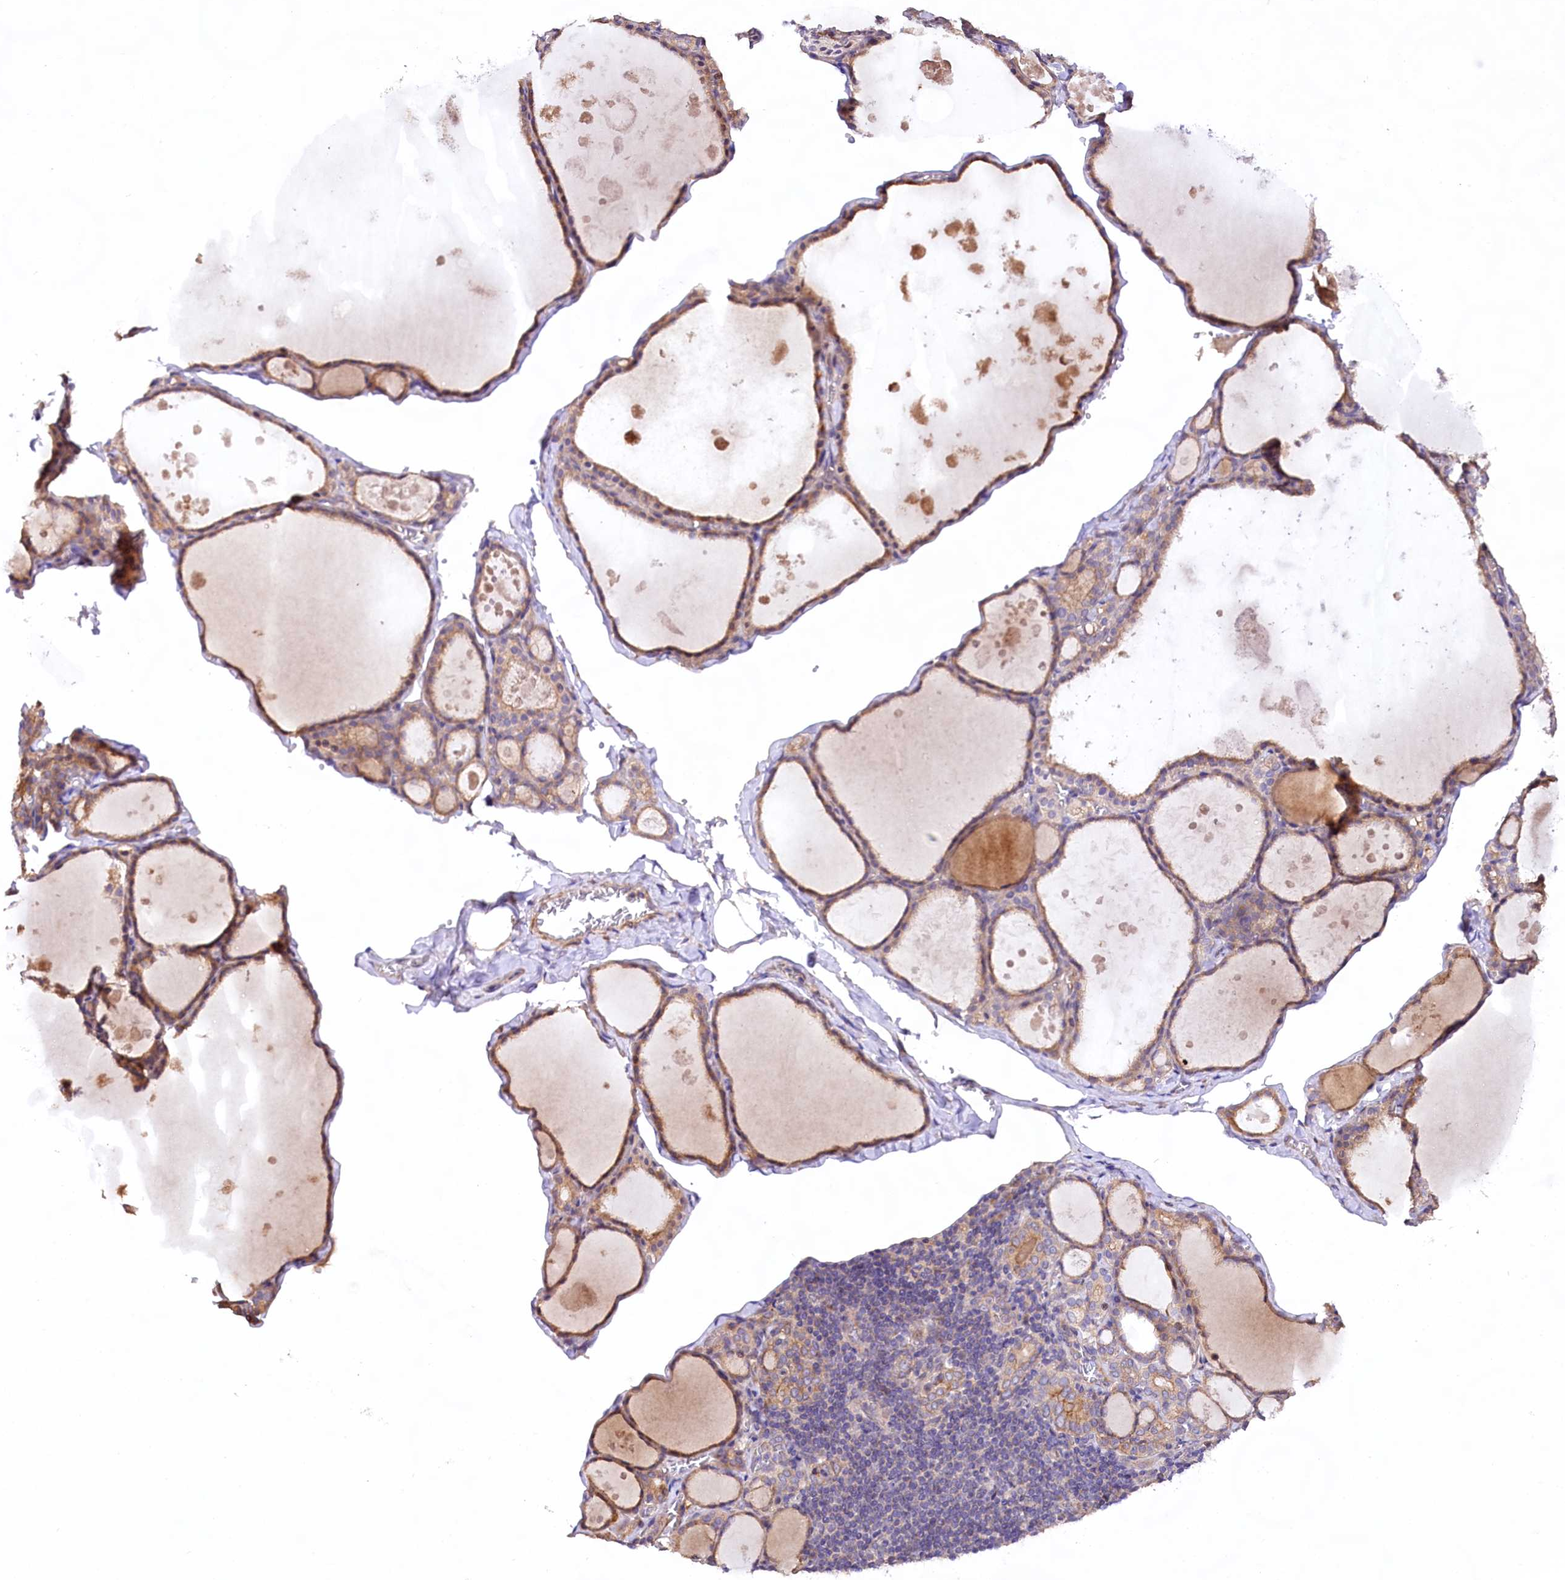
{"staining": {"intensity": "weak", "quantity": ">75%", "location": "cytoplasmic/membranous"}, "tissue": "thyroid gland", "cell_type": "Glandular cells", "image_type": "normal", "snomed": [{"axis": "morphology", "description": "Normal tissue, NOS"}, {"axis": "topography", "description": "Thyroid gland"}], "caption": "There is low levels of weak cytoplasmic/membranous staining in glandular cells of benign thyroid gland, as demonstrated by immunohistochemical staining (brown color).", "gene": "VPS11", "patient": {"sex": "male", "age": 56}}